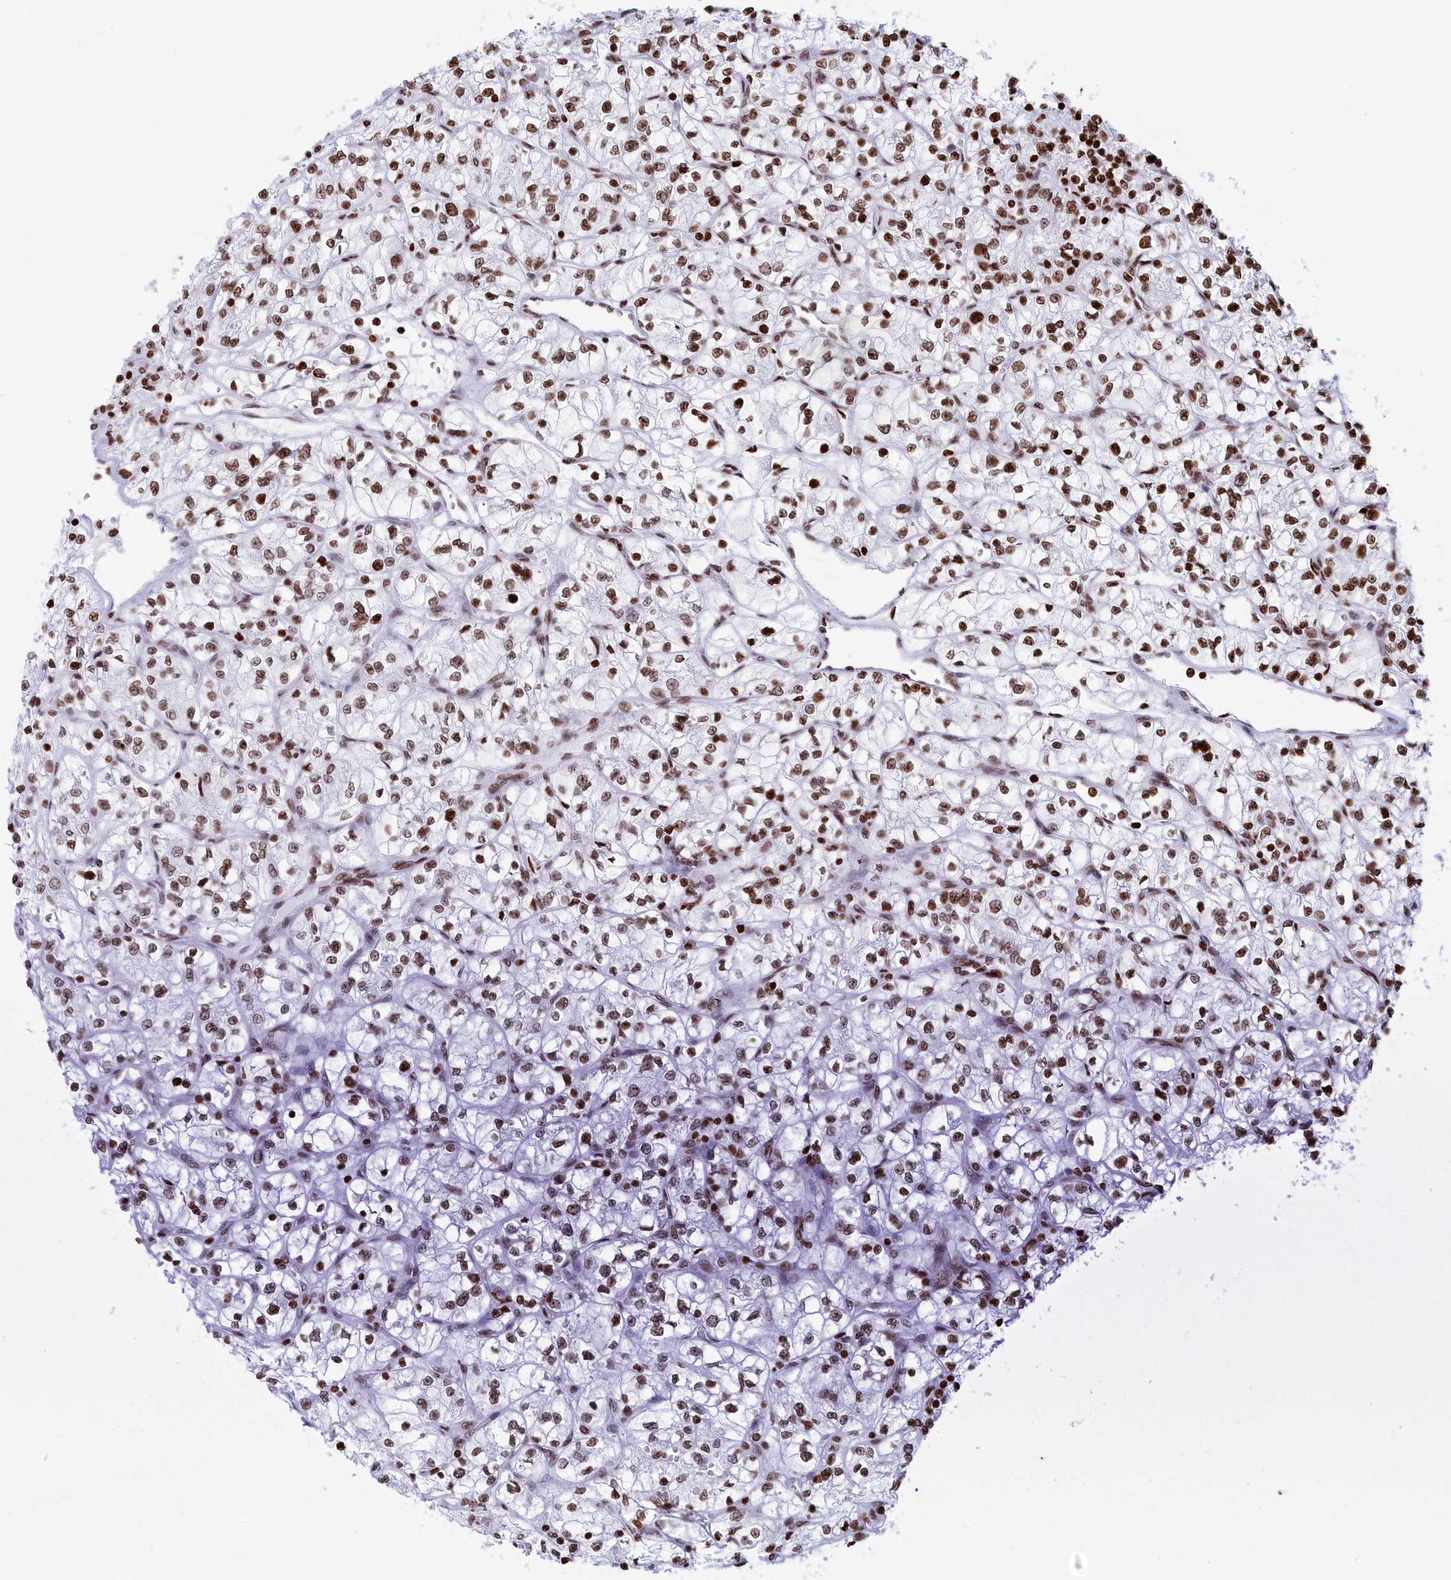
{"staining": {"intensity": "moderate", "quantity": ">75%", "location": "nuclear"}, "tissue": "renal cancer", "cell_type": "Tumor cells", "image_type": "cancer", "snomed": [{"axis": "morphology", "description": "Adenocarcinoma, NOS"}, {"axis": "topography", "description": "Kidney"}], "caption": "Human adenocarcinoma (renal) stained with a protein marker displays moderate staining in tumor cells.", "gene": "APOBEC3A", "patient": {"sex": "female", "age": 64}}